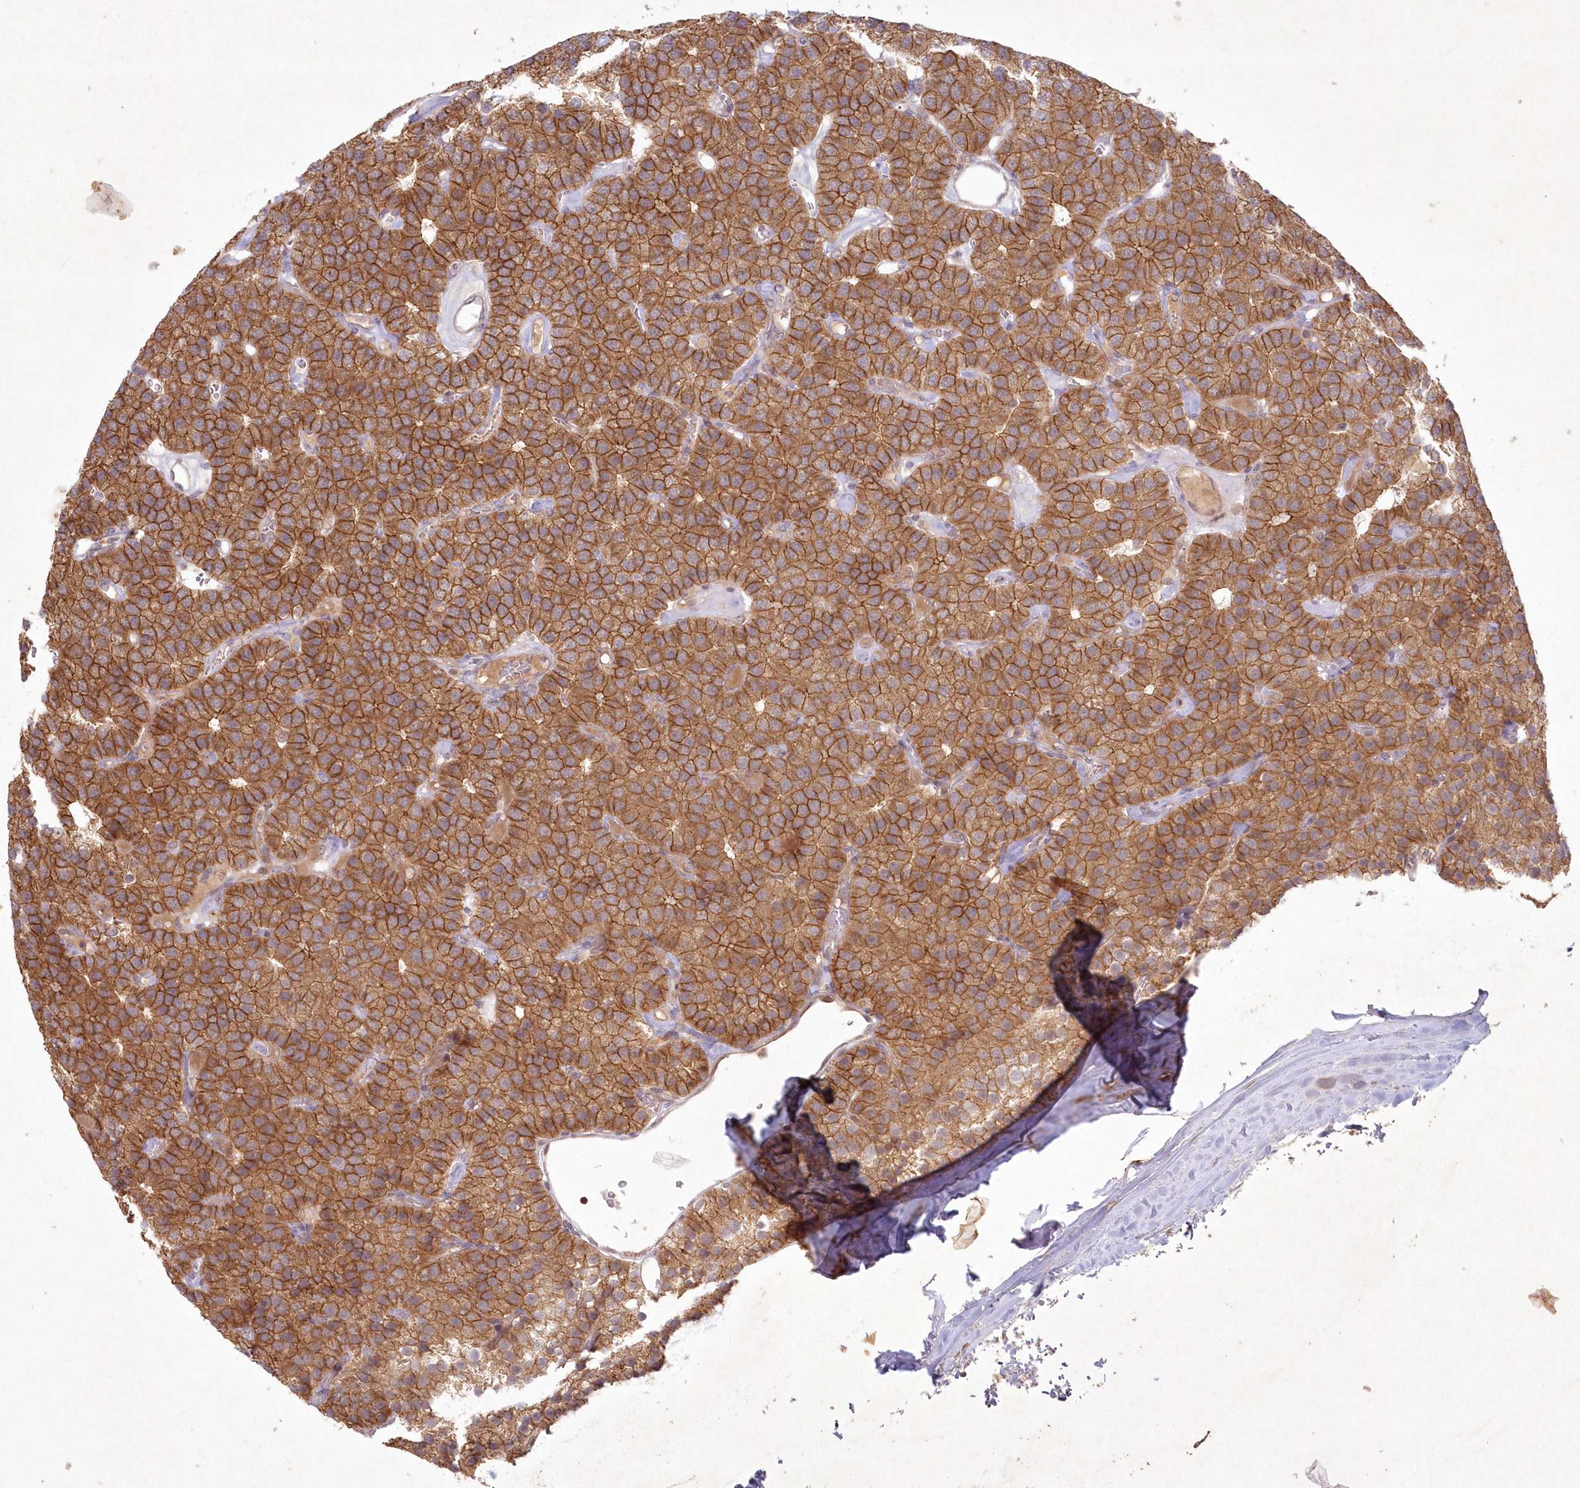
{"staining": {"intensity": "strong", "quantity": ">75%", "location": "cytoplasmic/membranous"}, "tissue": "parathyroid gland", "cell_type": "Glandular cells", "image_type": "normal", "snomed": [{"axis": "morphology", "description": "Normal tissue, NOS"}, {"axis": "morphology", "description": "Adenoma, NOS"}, {"axis": "topography", "description": "Parathyroid gland"}], "caption": "The histopathology image demonstrates a brown stain indicating the presence of a protein in the cytoplasmic/membranous of glandular cells in parathyroid gland. (DAB (3,3'-diaminobenzidine) = brown stain, brightfield microscopy at high magnification).", "gene": "TOGARAM2", "patient": {"sex": "female", "age": 86}}